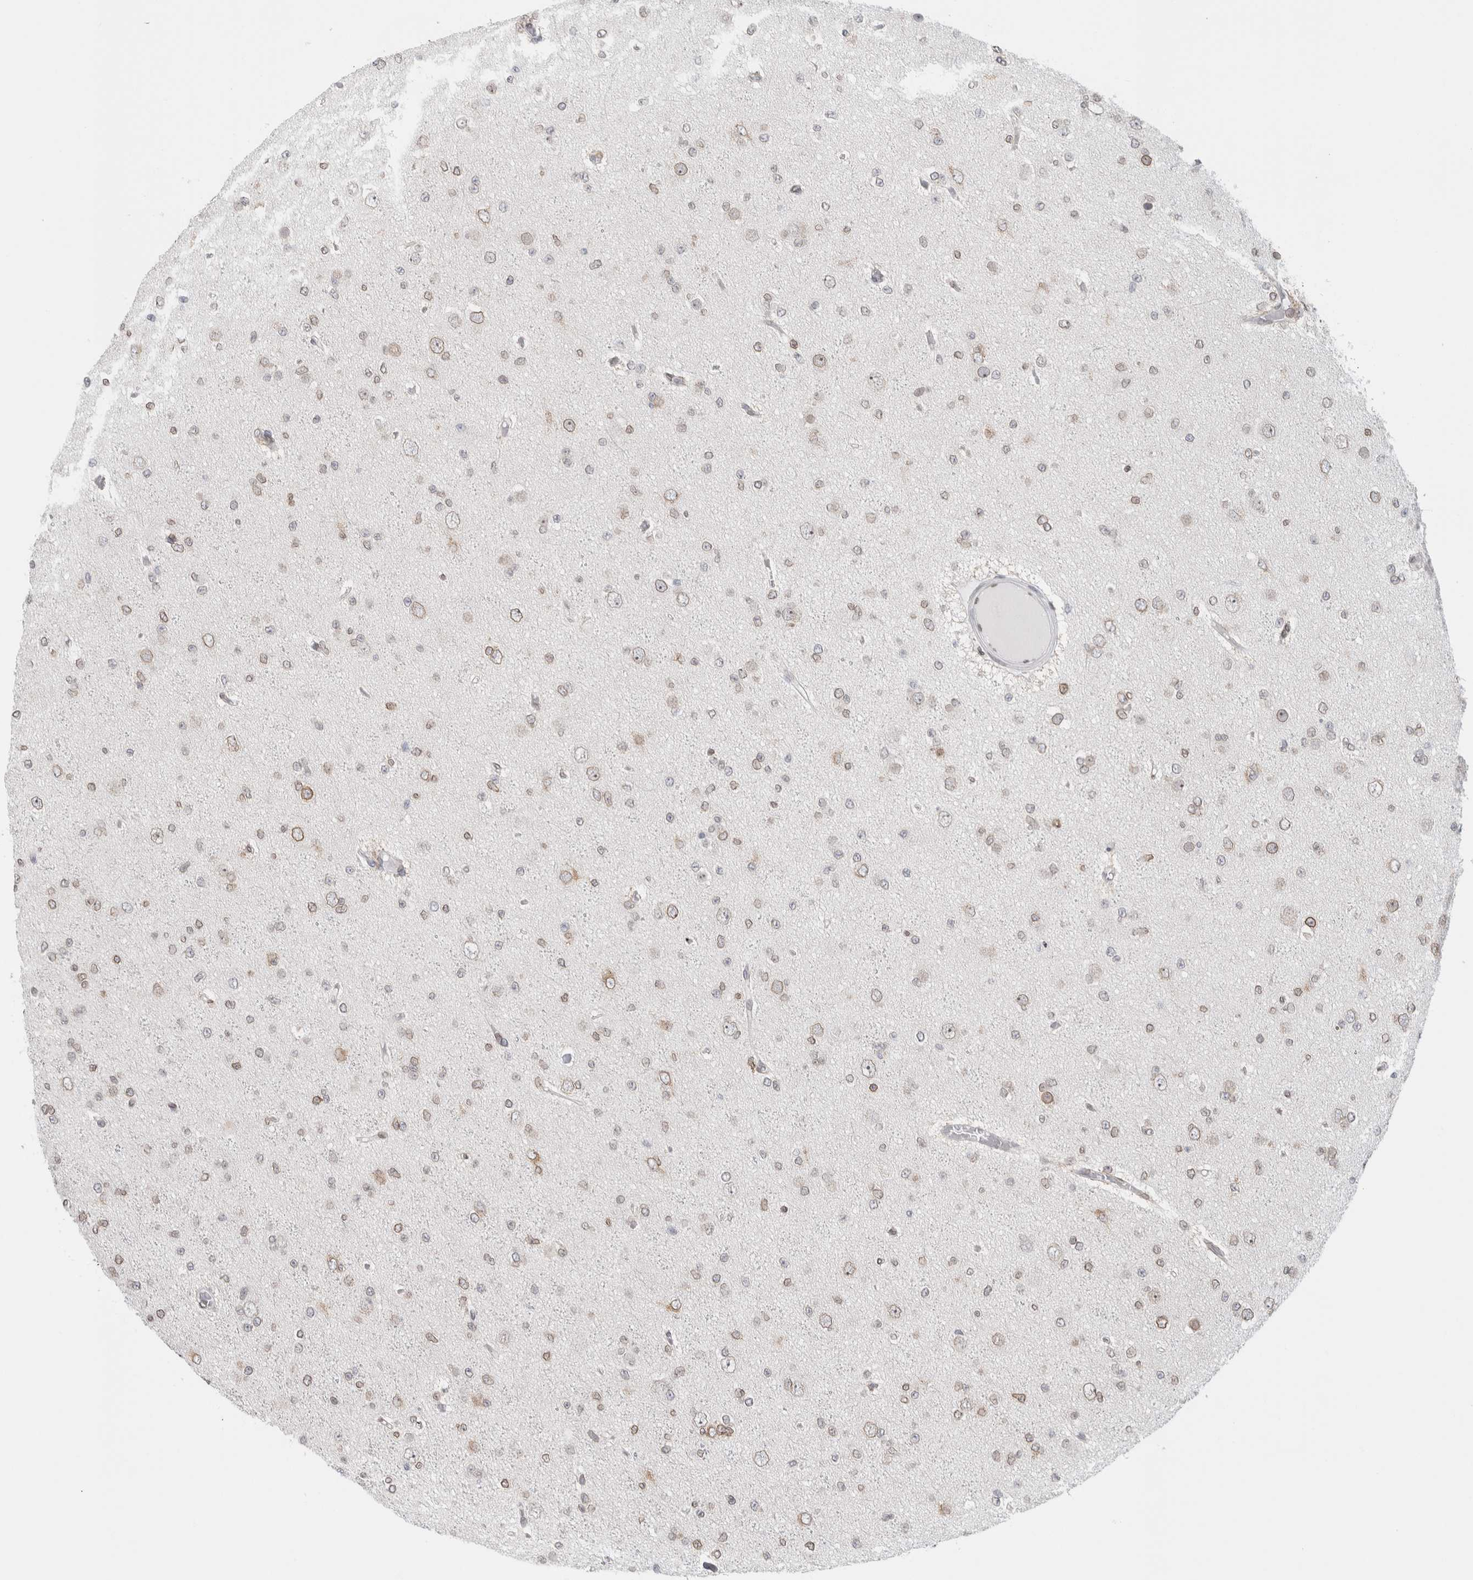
{"staining": {"intensity": "weak", "quantity": "25%-75%", "location": "cytoplasmic/membranous,nuclear"}, "tissue": "glioma", "cell_type": "Tumor cells", "image_type": "cancer", "snomed": [{"axis": "morphology", "description": "Glioma, malignant, Low grade"}, {"axis": "topography", "description": "Brain"}], "caption": "Brown immunohistochemical staining in human malignant glioma (low-grade) demonstrates weak cytoplasmic/membranous and nuclear expression in about 25%-75% of tumor cells.", "gene": "RBMX2", "patient": {"sex": "female", "age": 22}}